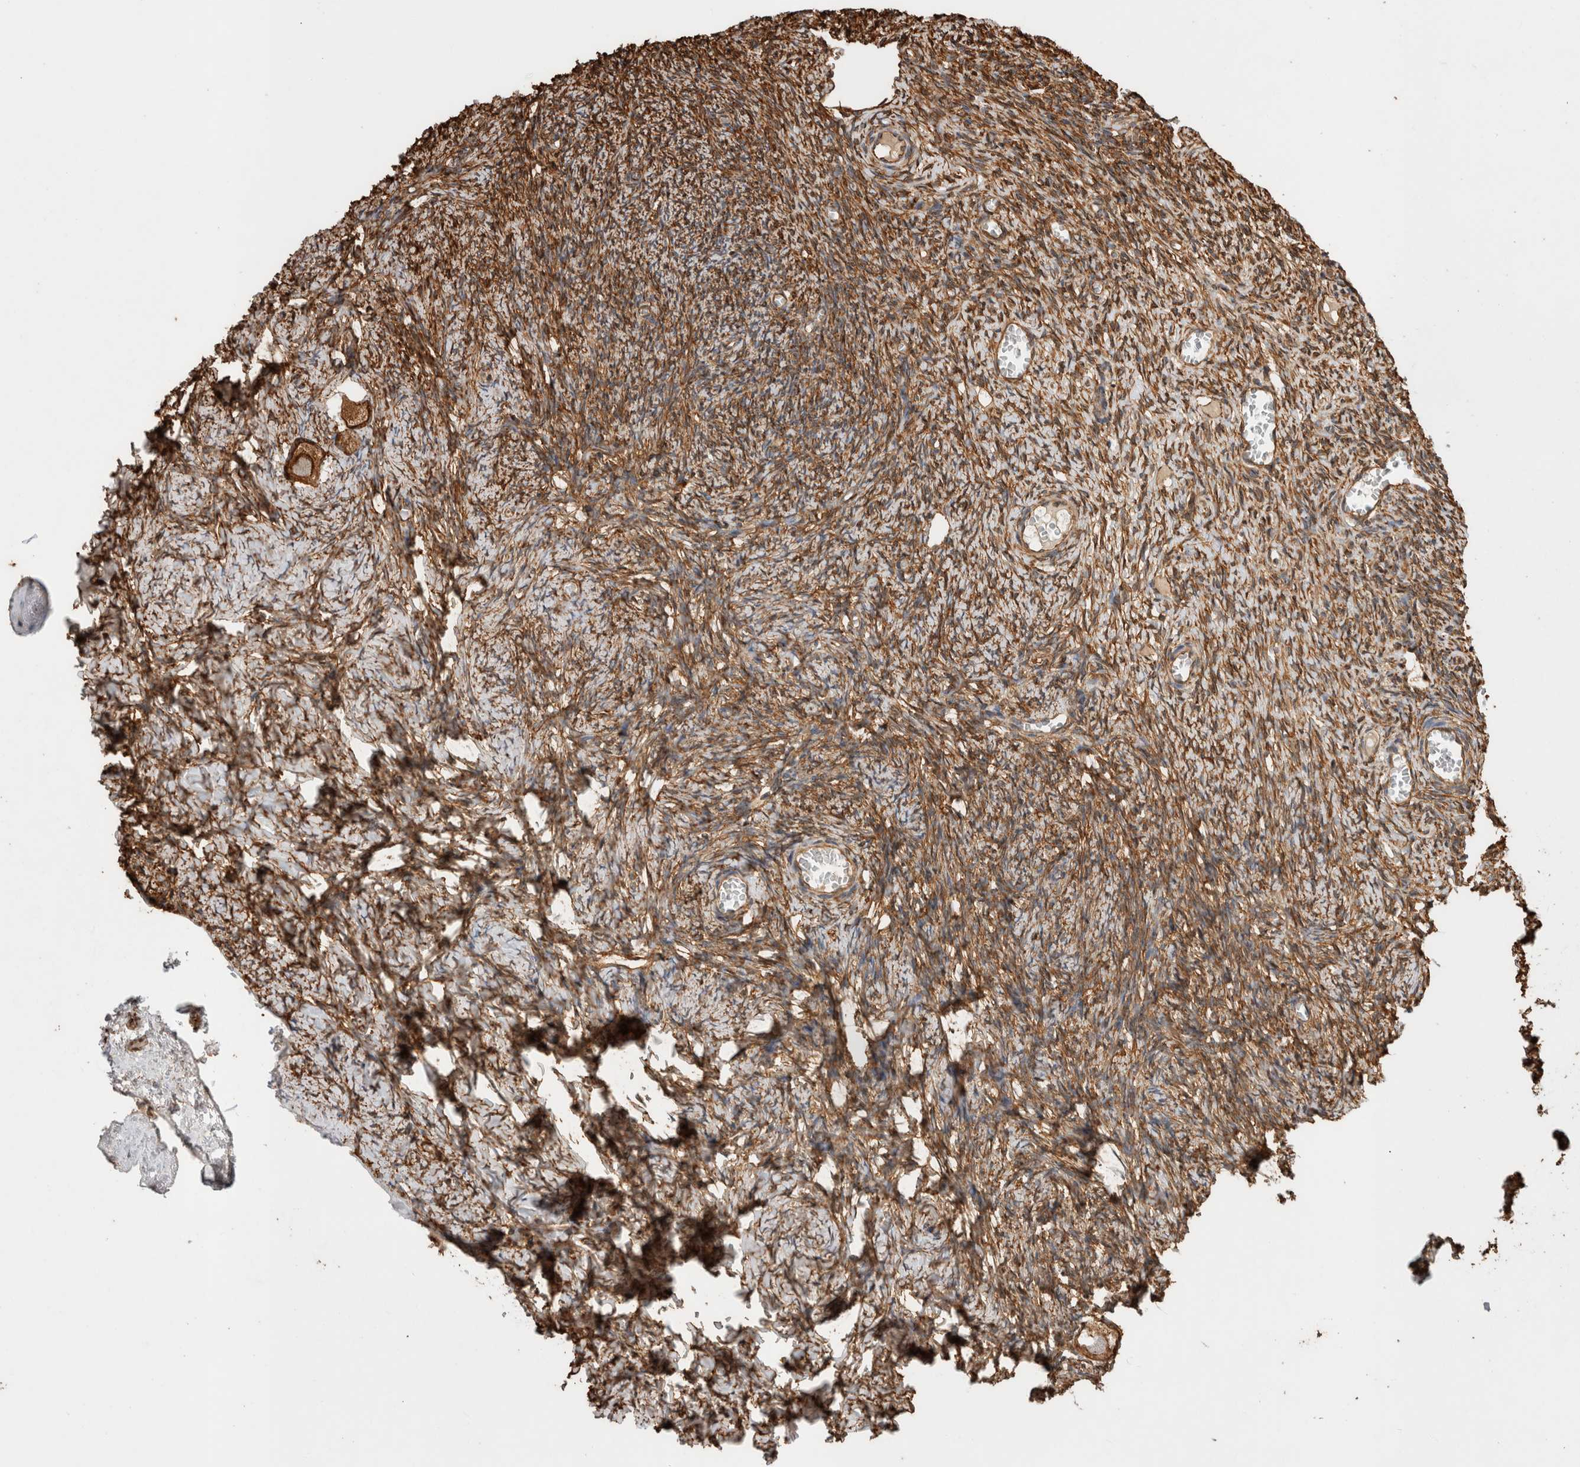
{"staining": {"intensity": "strong", "quantity": ">75%", "location": "cytoplasmic/membranous"}, "tissue": "ovary", "cell_type": "Follicle cells", "image_type": "normal", "snomed": [{"axis": "morphology", "description": "Normal tissue, NOS"}, {"axis": "topography", "description": "Ovary"}], "caption": "The immunohistochemical stain shows strong cytoplasmic/membranous staining in follicle cells of normal ovary.", "gene": "ZNF397", "patient": {"sex": "female", "age": 27}}